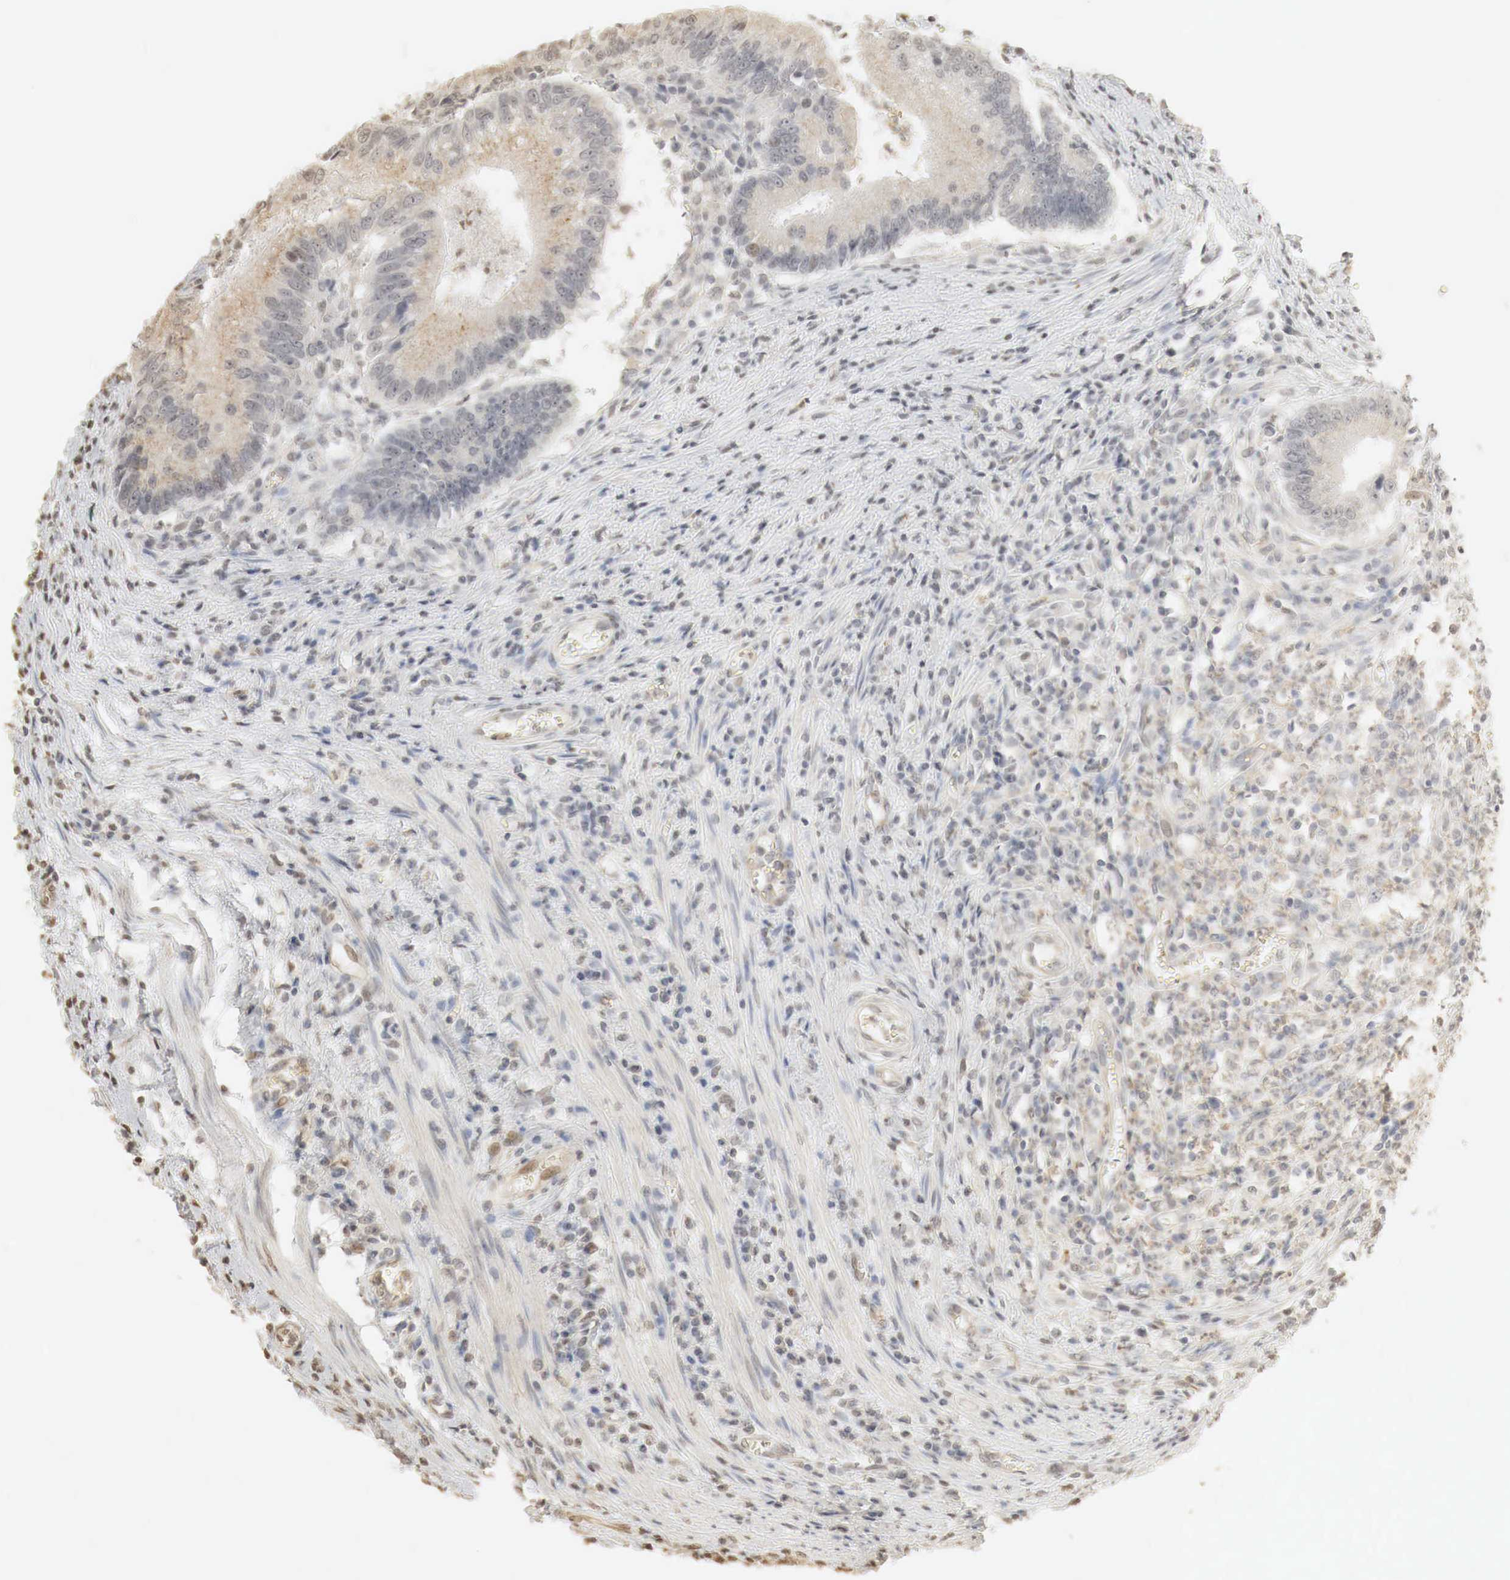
{"staining": {"intensity": "weak", "quantity": "25%-75%", "location": "cytoplasmic/membranous"}, "tissue": "colorectal cancer", "cell_type": "Tumor cells", "image_type": "cancer", "snomed": [{"axis": "morphology", "description": "Adenocarcinoma, NOS"}, {"axis": "topography", "description": "Rectum"}], "caption": "Brown immunohistochemical staining in human colorectal cancer displays weak cytoplasmic/membranous staining in approximately 25%-75% of tumor cells. (DAB (3,3'-diaminobenzidine) IHC with brightfield microscopy, high magnification).", "gene": "ERBB4", "patient": {"sex": "female", "age": 81}}